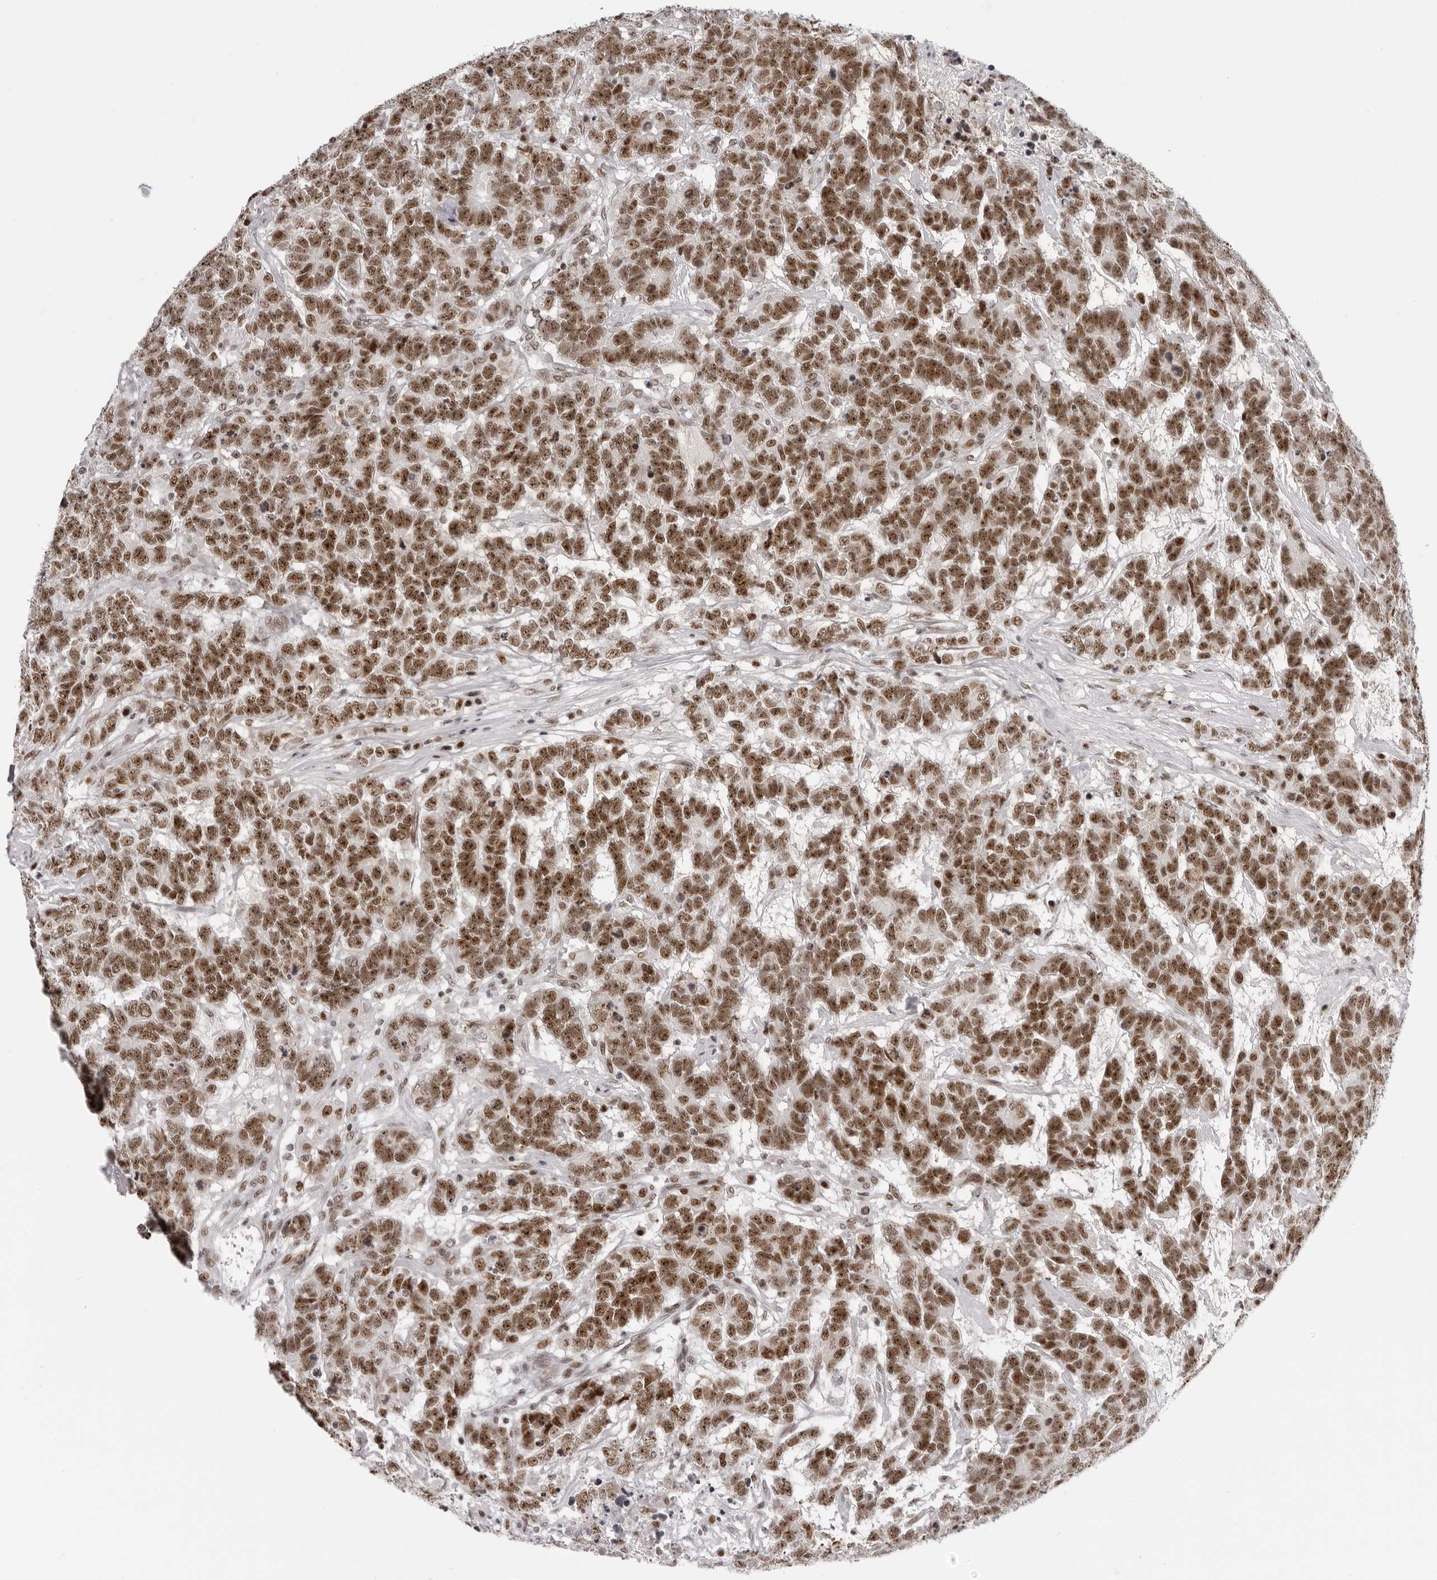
{"staining": {"intensity": "moderate", "quantity": ">75%", "location": "nuclear"}, "tissue": "testis cancer", "cell_type": "Tumor cells", "image_type": "cancer", "snomed": [{"axis": "morphology", "description": "Carcinoma, Embryonal, NOS"}, {"axis": "topography", "description": "Testis"}], "caption": "Protein expression analysis of embryonal carcinoma (testis) shows moderate nuclear positivity in about >75% of tumor cells.", "gene": "HEXIM2", "patient": {"sex": "male", "age": 26}}